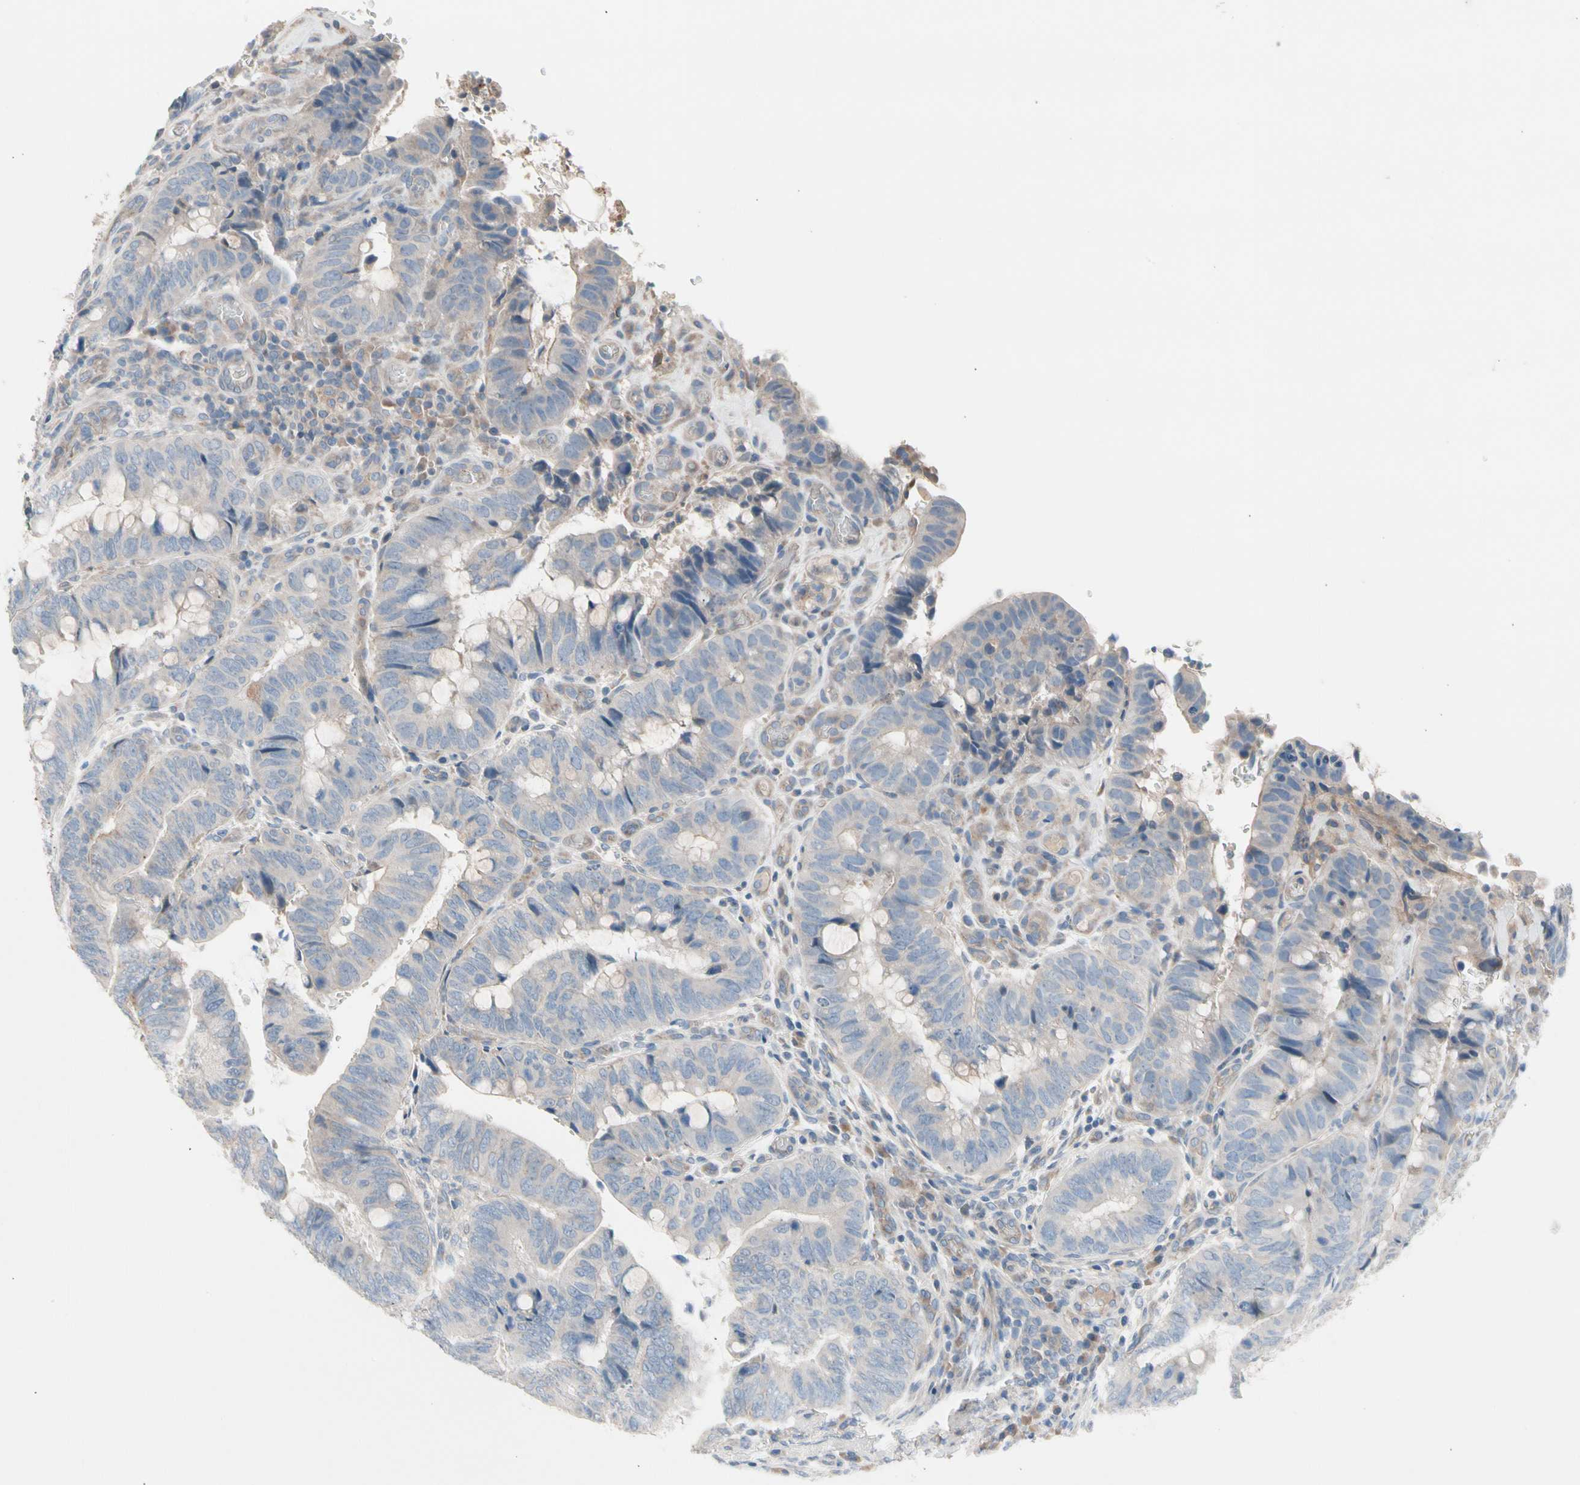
{"staining": {"intensity": "weak", "quantity": "25%-75%", "location": "cytoplasmic/membranous"}, "tissue": "colorectal cancer", "cell_type": "Tumor cells", "image_type": "cancer", "snomed": [{"axis": "morphology", "description": "Normal tissue, NOS"}, {"axis": "morphology", "description": "Adenocarcinoma, NOS"}, {"axis": "topography", "description": "Rectum"}, {"axis": "topography", "description": "Peripheral nerve tissue"}], "caption": "Weak cytoplasmic/membranous protein positivity is seen in about 25%-75% of tumor cells in colorectal cancer.", "gene": "CASQ1", "patient": {"sex": "male", "age": 92}}